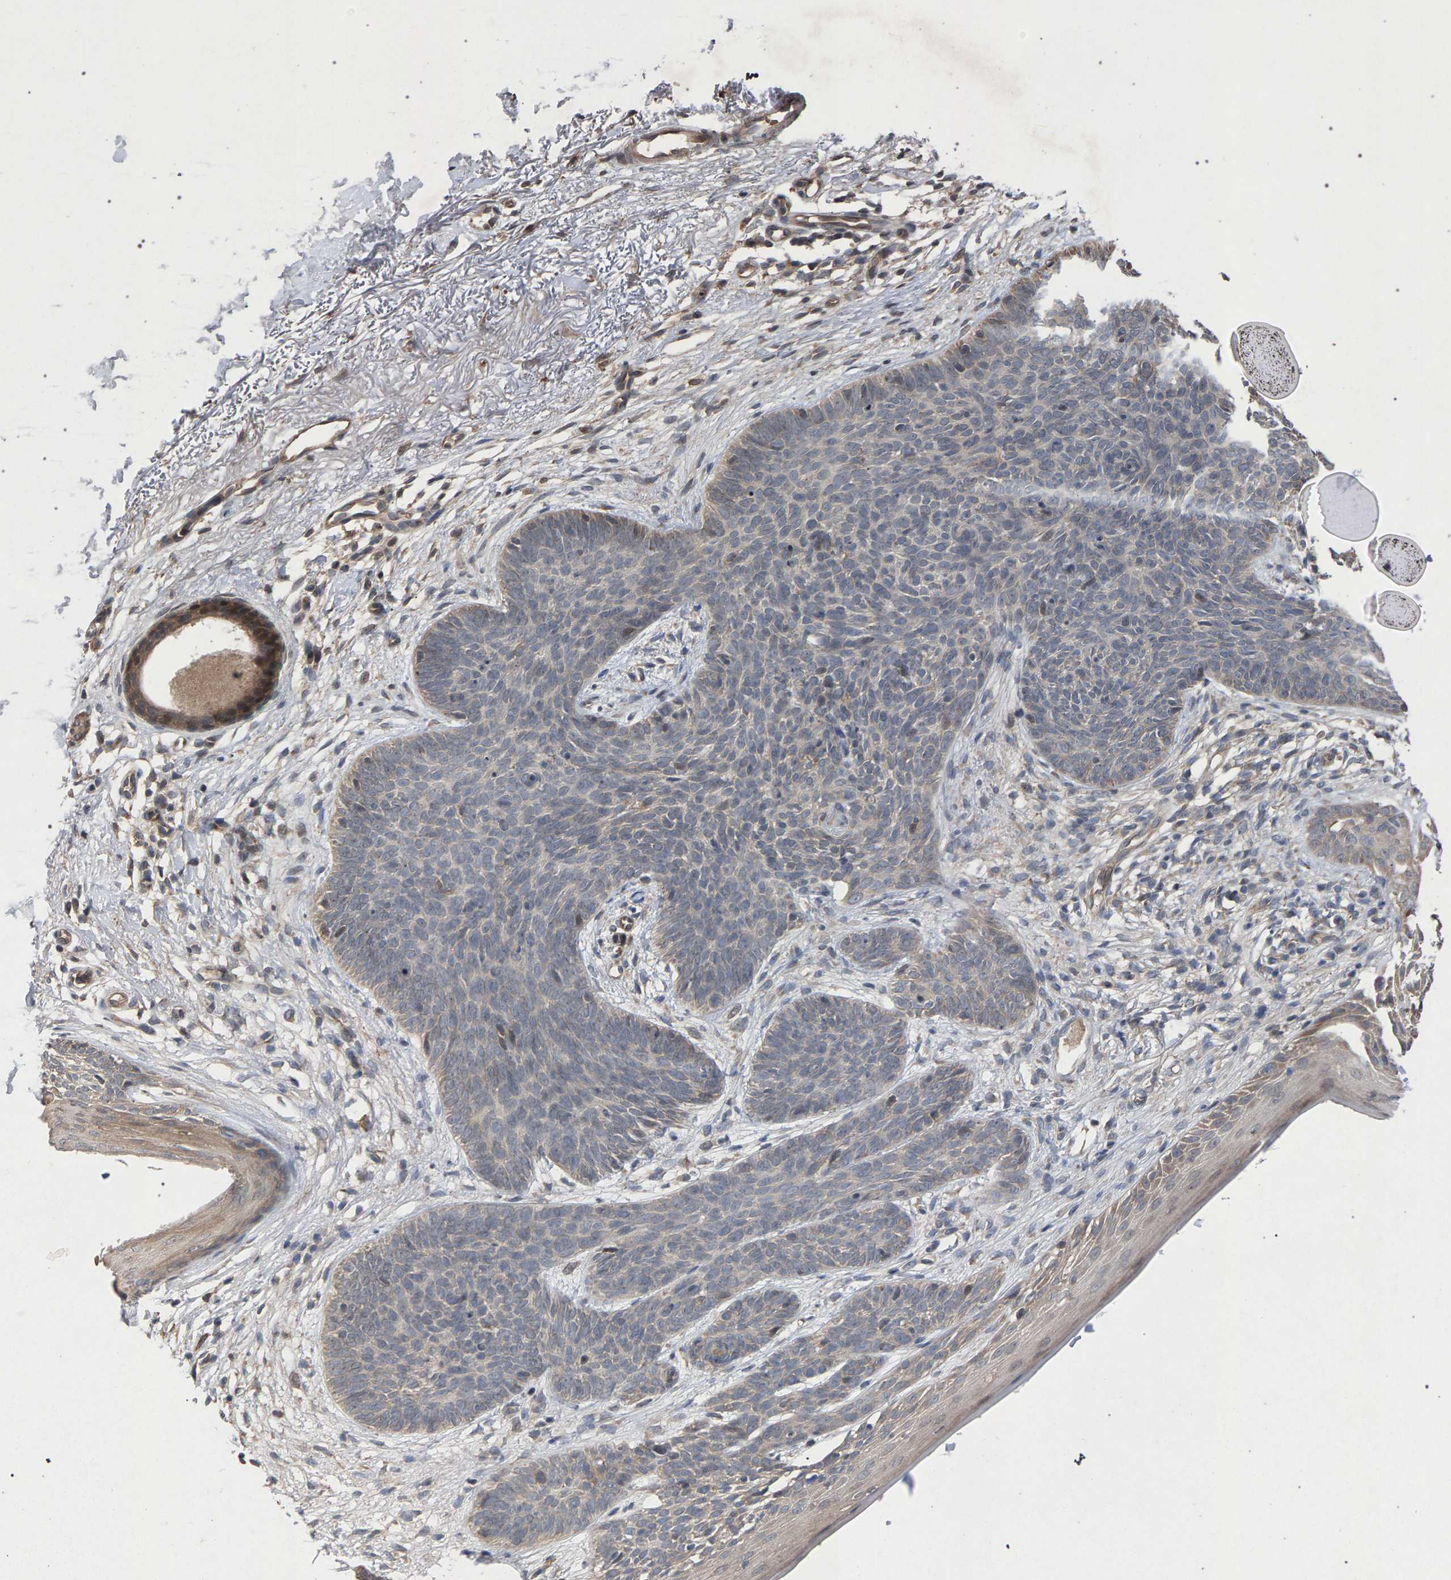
{"staining": {"intensity": "weak", "quantity": "<25%", "location": "cytoplasmic/membranous"}, "tissue": "skin cancer", "cell_type": "Tumor cells", "image_type": "cancer", "snomed": [{"axis": "morphology", "description": "Basal cell carcinoma"}, {"axis": "topography", "description": "Skin"}], "caption": "Immunohistochemical staining of human basal cell carcinoma (skin) exhibits no significant staining in tumor cells. The staining was performed using DAB (3,3'-diaminobenzidine) to visualize the protein expression in brown, while the nuclei were stained in blue with hematoxylin (Magnification: 20x).", "gene": "SLC4A4", "patient": {"sex": "female", "age": 70}}